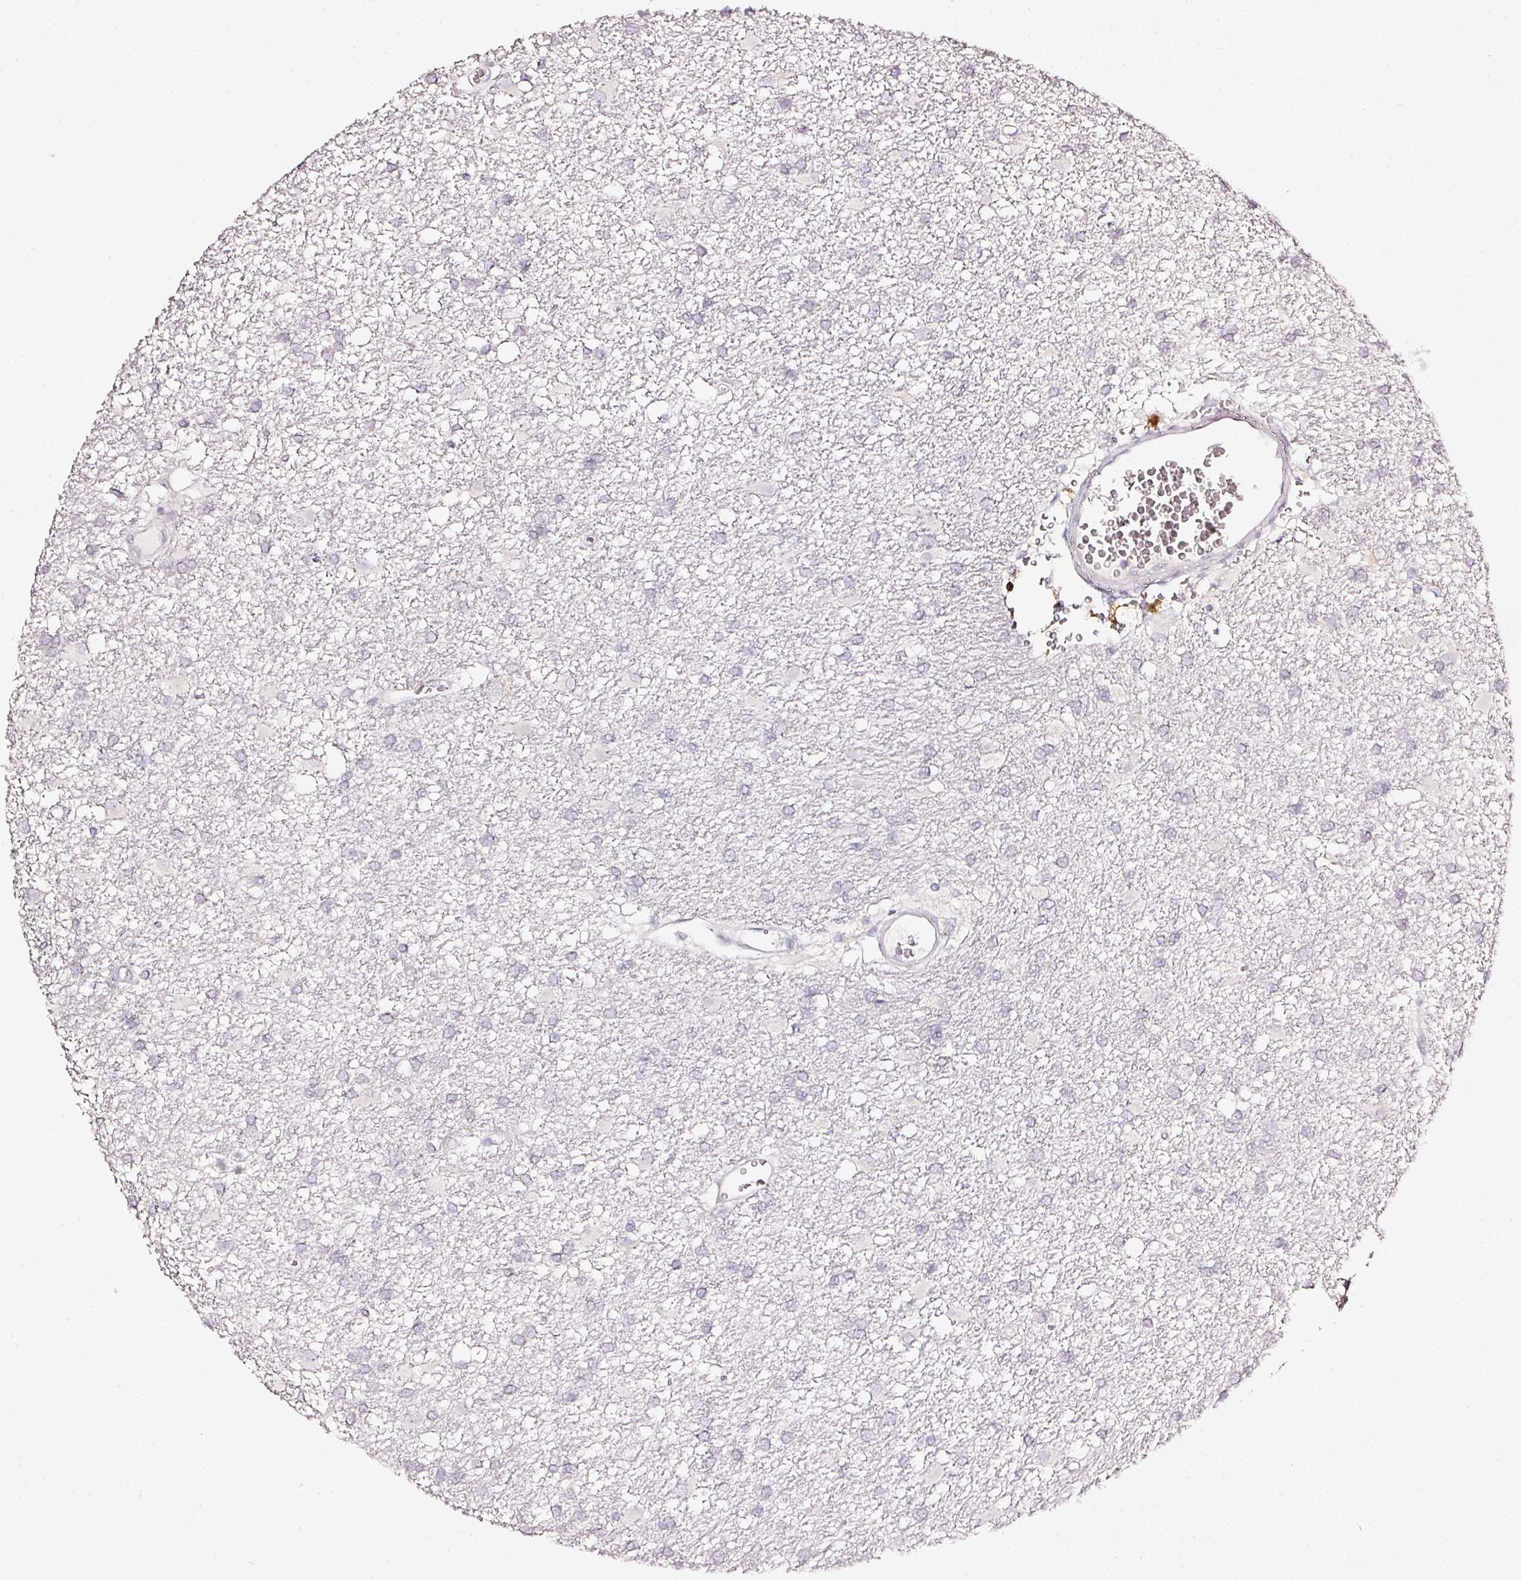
{"staining": {"intensity": "negative", "quantity": "none", "location": "none"}, "tissue": "glioma", "cell_type": "Tumor cells", "image_type": "cancer", "snomed": [{"axis": "morphology", "description": "Glioma, malignant, High grade"}, {"axis": "topography", "description": "Brain"}], "caption": "IHC photomicrograph of neoplastic tissue: malignant high-grade glioma stained with DAB shows no significant protein positivity in tumor cells.", "gene": "NTRK1", "patient": {"sex": "male", "age": 48}}